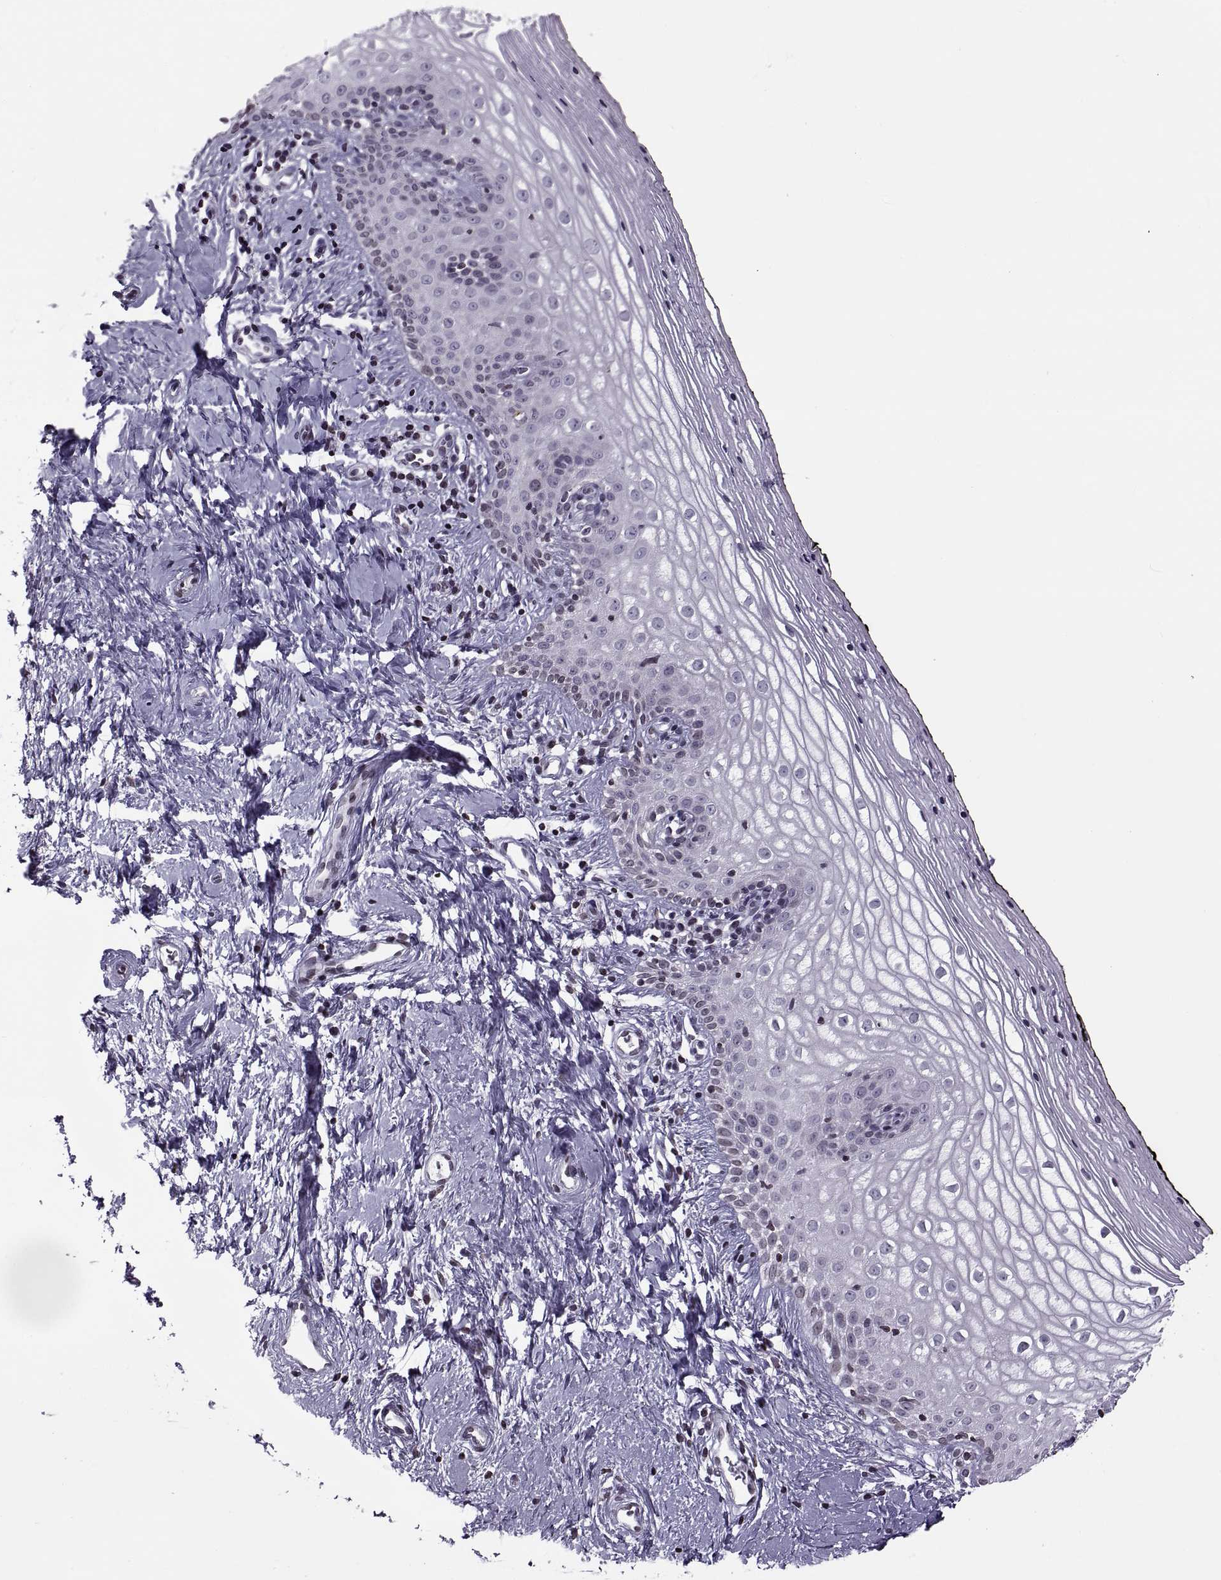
{"staining": {"intensity": "negative", "quantity": "none", "location": "none"}, "tissue": "vagina", "cell_type": "Squamous epithelial cells", "image_type": "normal", "snomed": [{"axis": "morphology", "description": "Normal tissue, NOS"}, {"axis": "topography", "description": "Vagina"}], "caption": "A photomicrograph of vagina stained for a protein displays no brown staining in squamous epithelial cells. (DAB (3,3'-diaminobenzidine) IHC, high magnification).", "gene": "H1", "patient": {"sex": "female", "age": 47}}